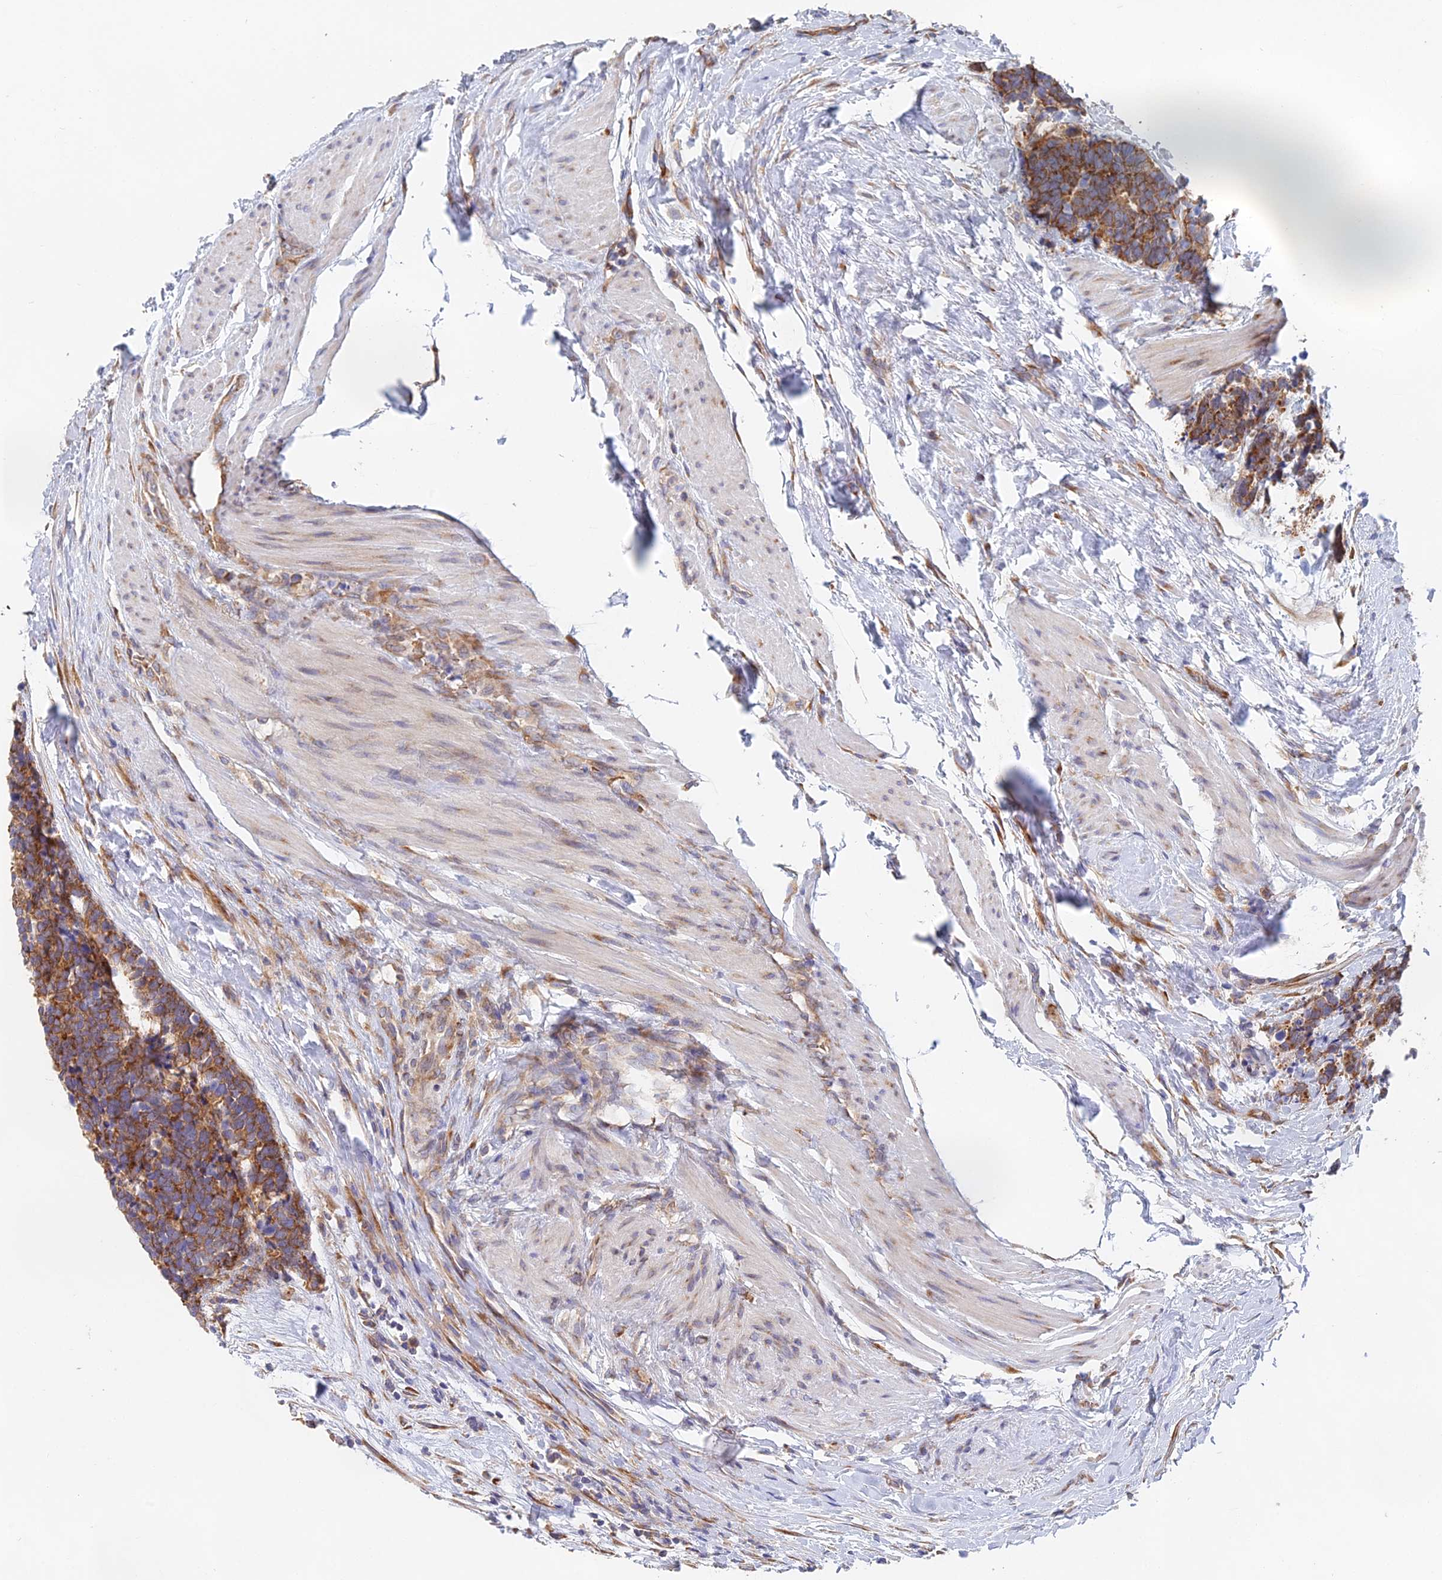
{"staining": {"intensity": "moderate", "quantity": ">75%", "location": "cytoplasmic/membranous"}, "tissue": "carcinoid", "cell_type": "Tumor cells", "image_type": "cancer", "snomed": [{"axis": "morphology", "description": "Carcinoma, NOS"}, {"axis": "morphology", "description": "Carcinoid, malignant, NOS"}, {"axis": "topography", "description": "Prostate"}], "caption": "Immunohistochemical staining of carcinoid exhibits medium levels of moderate cytoplasmic/membranous staining in about >75% of tumor cells.", "gene": "ELOF1", "patient": {"sex": "male", "age": 57}}